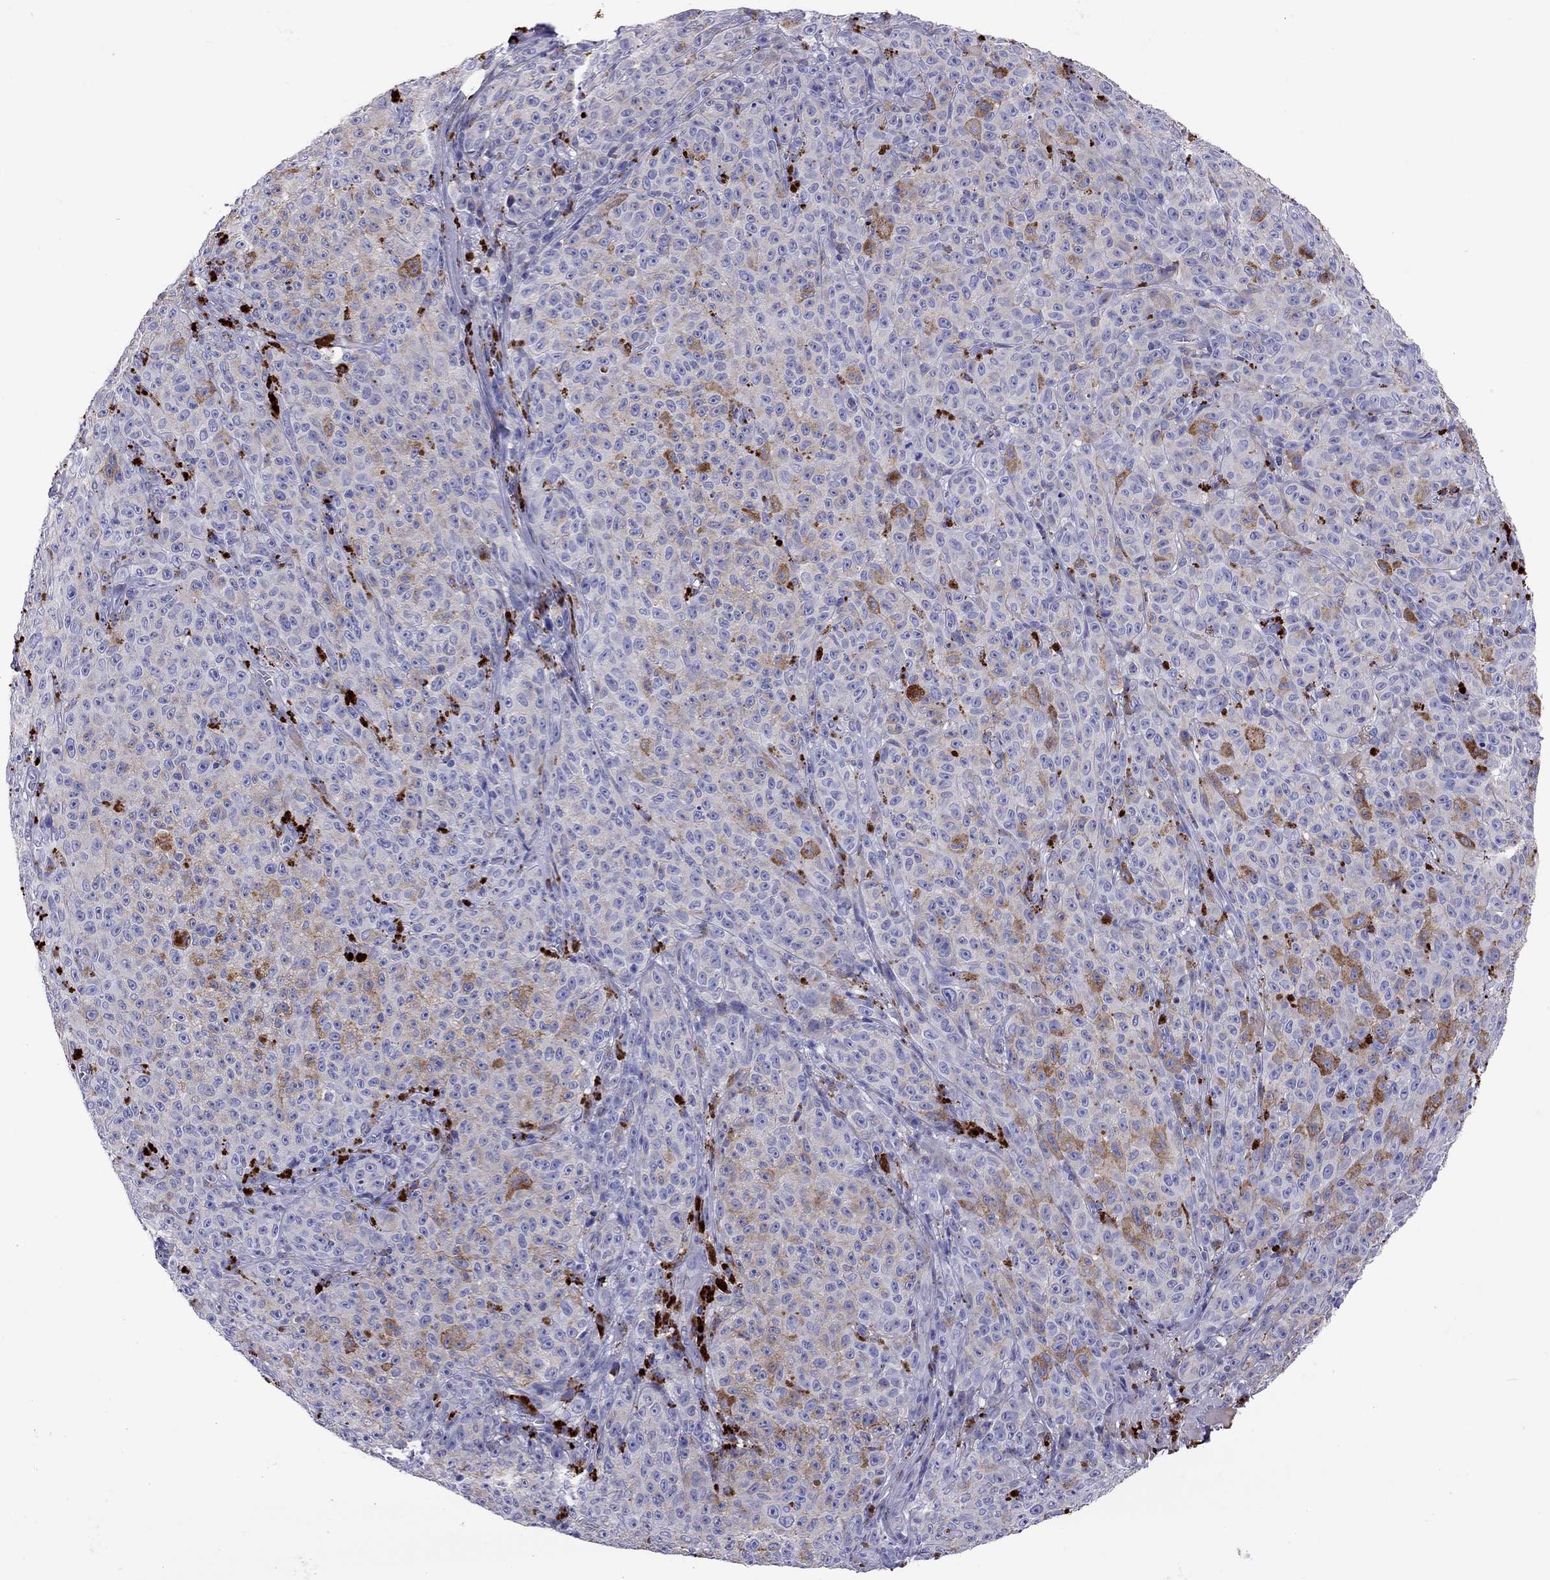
{"staining": {"intensity": "negative", "quantity": "none", "location": "none"}, "tissue": "melanoma", "cell_type": "Tumor cells", "image_type": "cancer", "snomed": [{"axis": "morphology", "description": "Malignant melanoma, NOS"}, {"axis": "topography", "description": "Skin"}], "caption": "Immunohistochemistry histopathology image of neoplastic tissue: melanoma stained with DAB displays no significant protein expression in tumor cells.", "gene": "SERPINA3", "patient": {"sex": "female", "age": 82}}